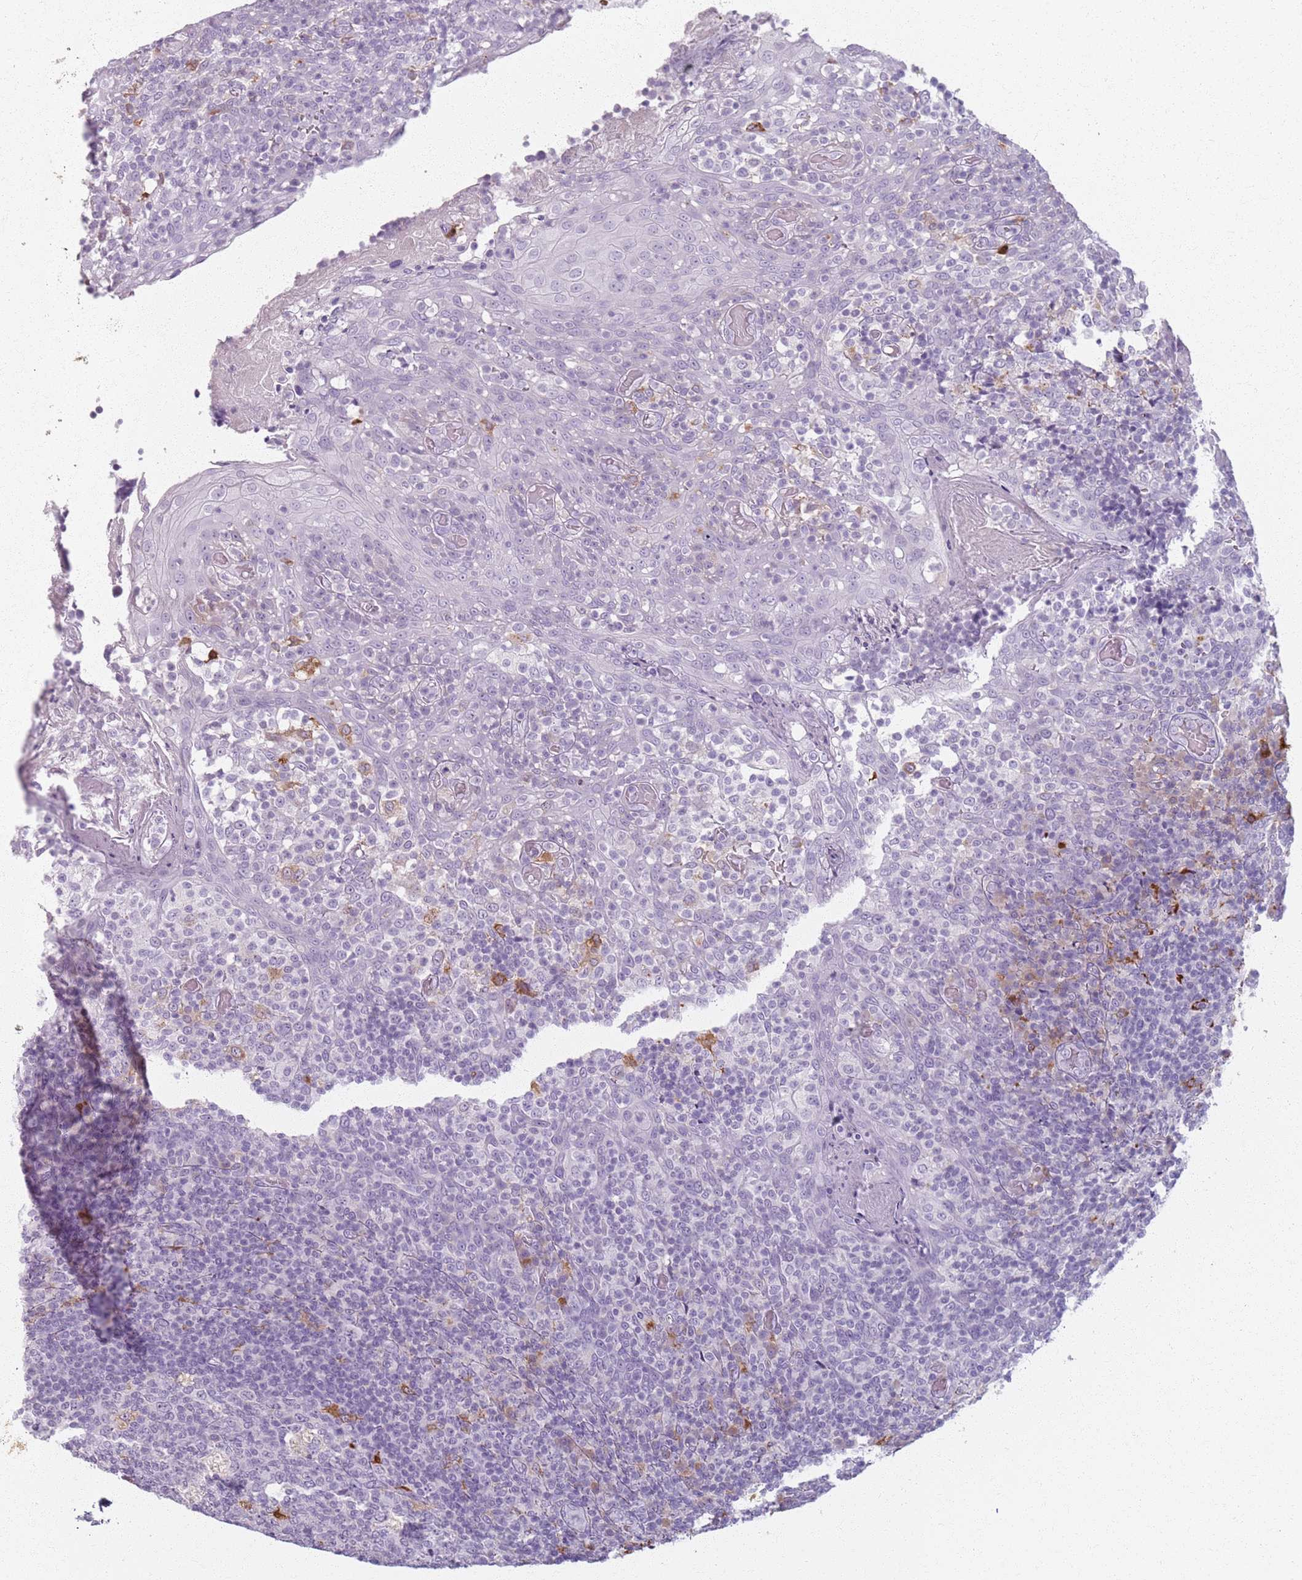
{"staining": {"intensity": "negative", "quantity": "none", "location": "none"}, "tissue": "tonsil", "cell_type": "Germinal center cells", "image_type": "normal", "snomed": [{"axis": "morphology", "description": "Normal tissue, NOS"}, {"axis": "topography", "description": "Tonsil"}], "caption": "The photomicrograph reveals no staining of germinal center cells in unremarkable tonsil.", "gene": "GDPGP1", "patient": {"sex": "female", "age": 19}}